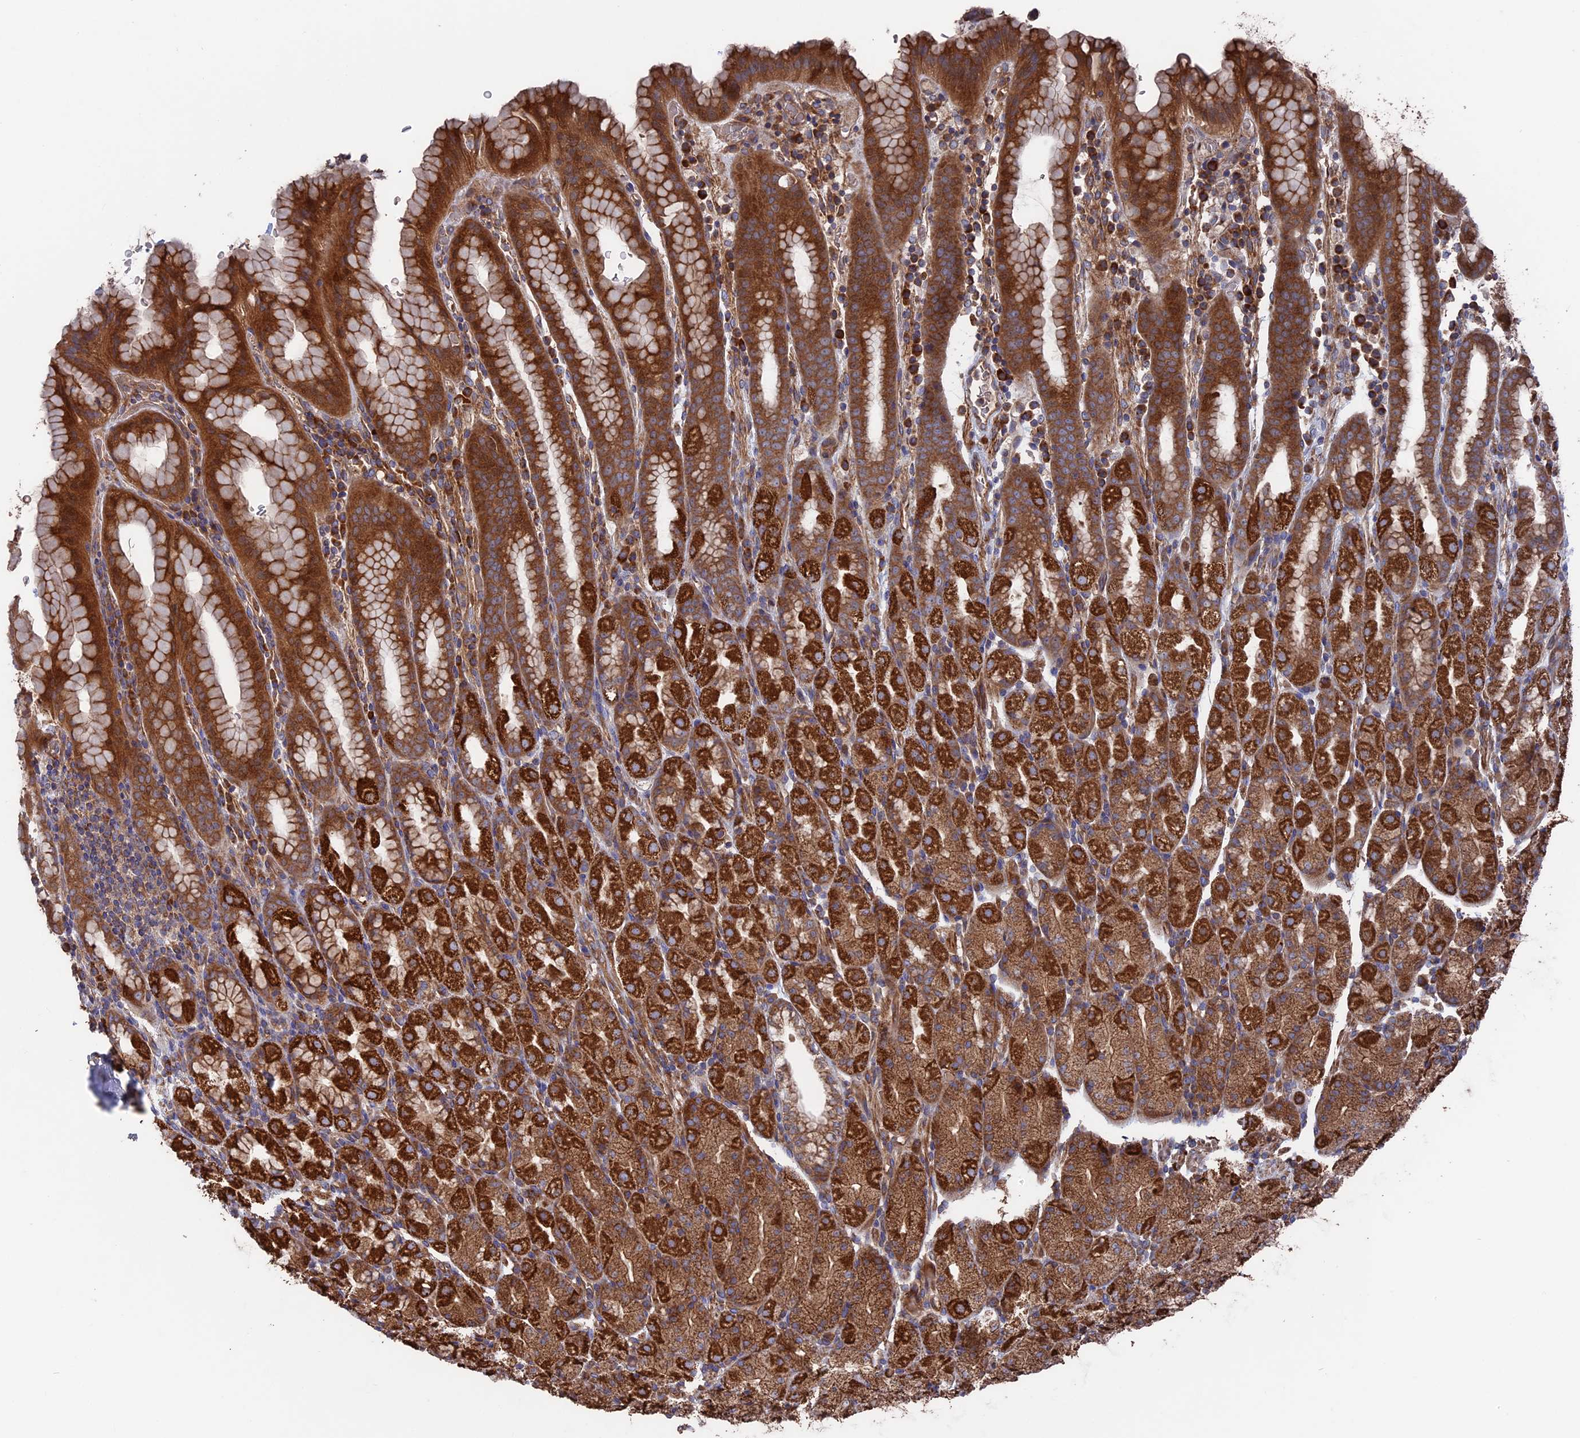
{"staining": {"intensity": "strong", "quantity": ">75%", "location": "cytoplasmic/membranous"}, "tissue": "stomach", "cell_type": "Glandular cells", "image_type": "normal", "snomed": [{"axis": "morphology", "description": "Normal tissue, NOS"}, {"axis": "topography", "description": "Stomach, upper"}, {"axis": "topography", "description": "Stomach, lower"}, {"axis": "topography", "description": "Small intestine"}], "caption": "This image exhibits unremarkable stomach stained with immunohistochemistry to label a protein in brown. The cytoplasmic/membranous of glandular cells show strong positivity for the protein. Nuclei are counter-stained blue.", "gene": "TELO2", "patient": {"sex": "male", "age": 68}}